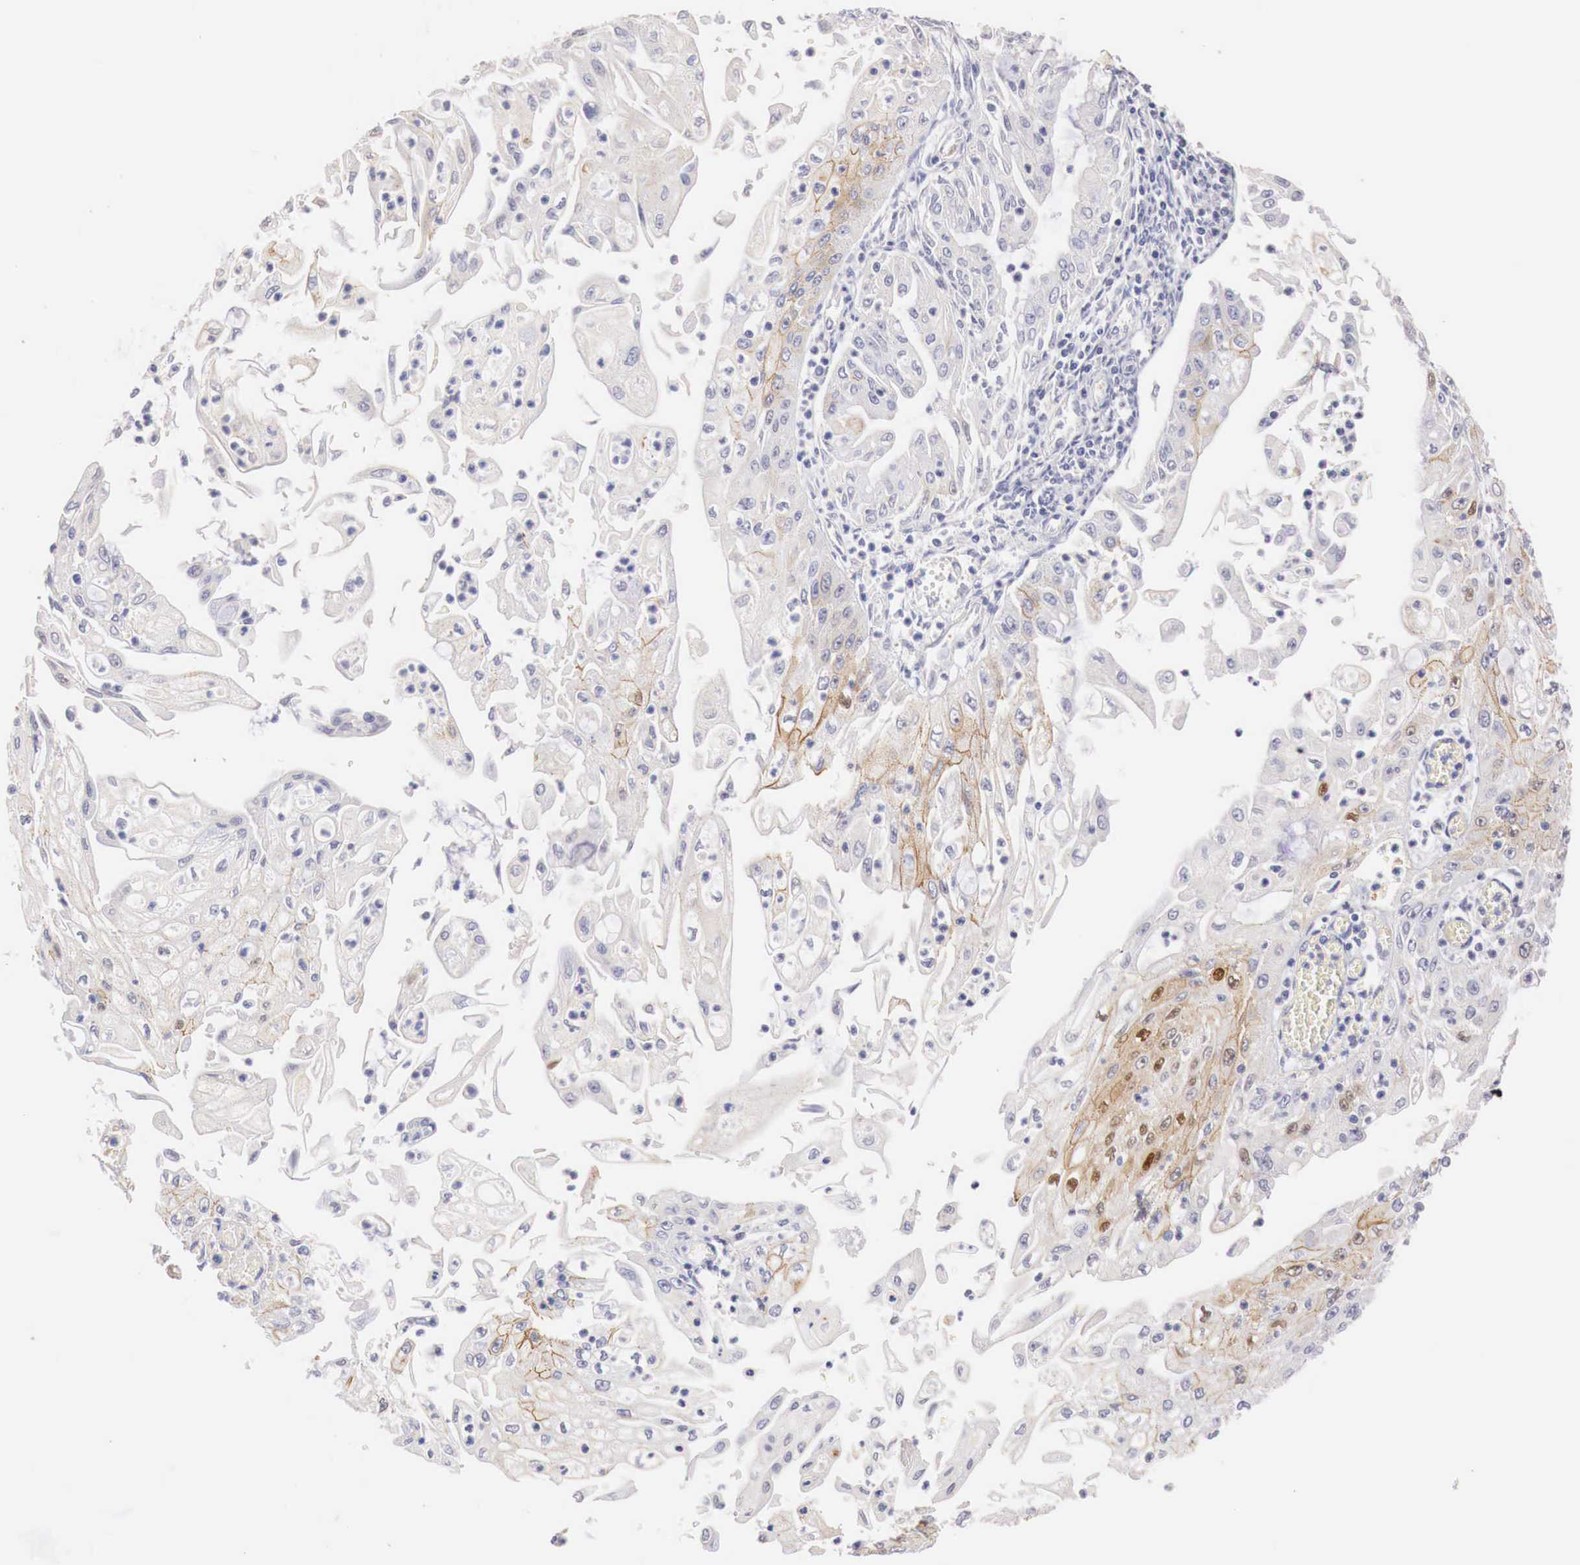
{"staining": {"intensity": "moderate", "quantity": "<25%", "location": "cytoplasmic/membranous"}, "tissue": "endometrial cancer", "cell_type": "Tumor cells", "image_type": "cancer", "snomed": [{"axis": "morphology", "description": "Adenocarcinoma, NOS"}, {"axis": "topography", "description": "Endometrium"}], "caption": "Protein analysis of endometrial cancer (adenocarcinoma) tissue displays moderate cytoplasmic/membranous positivity in approximately <25% of tumor cells. The protein is shown in brown color, while the nuclei are stained blue.", "gene": "ITIH6", "patient": {"sex": "female", "age": 75}}